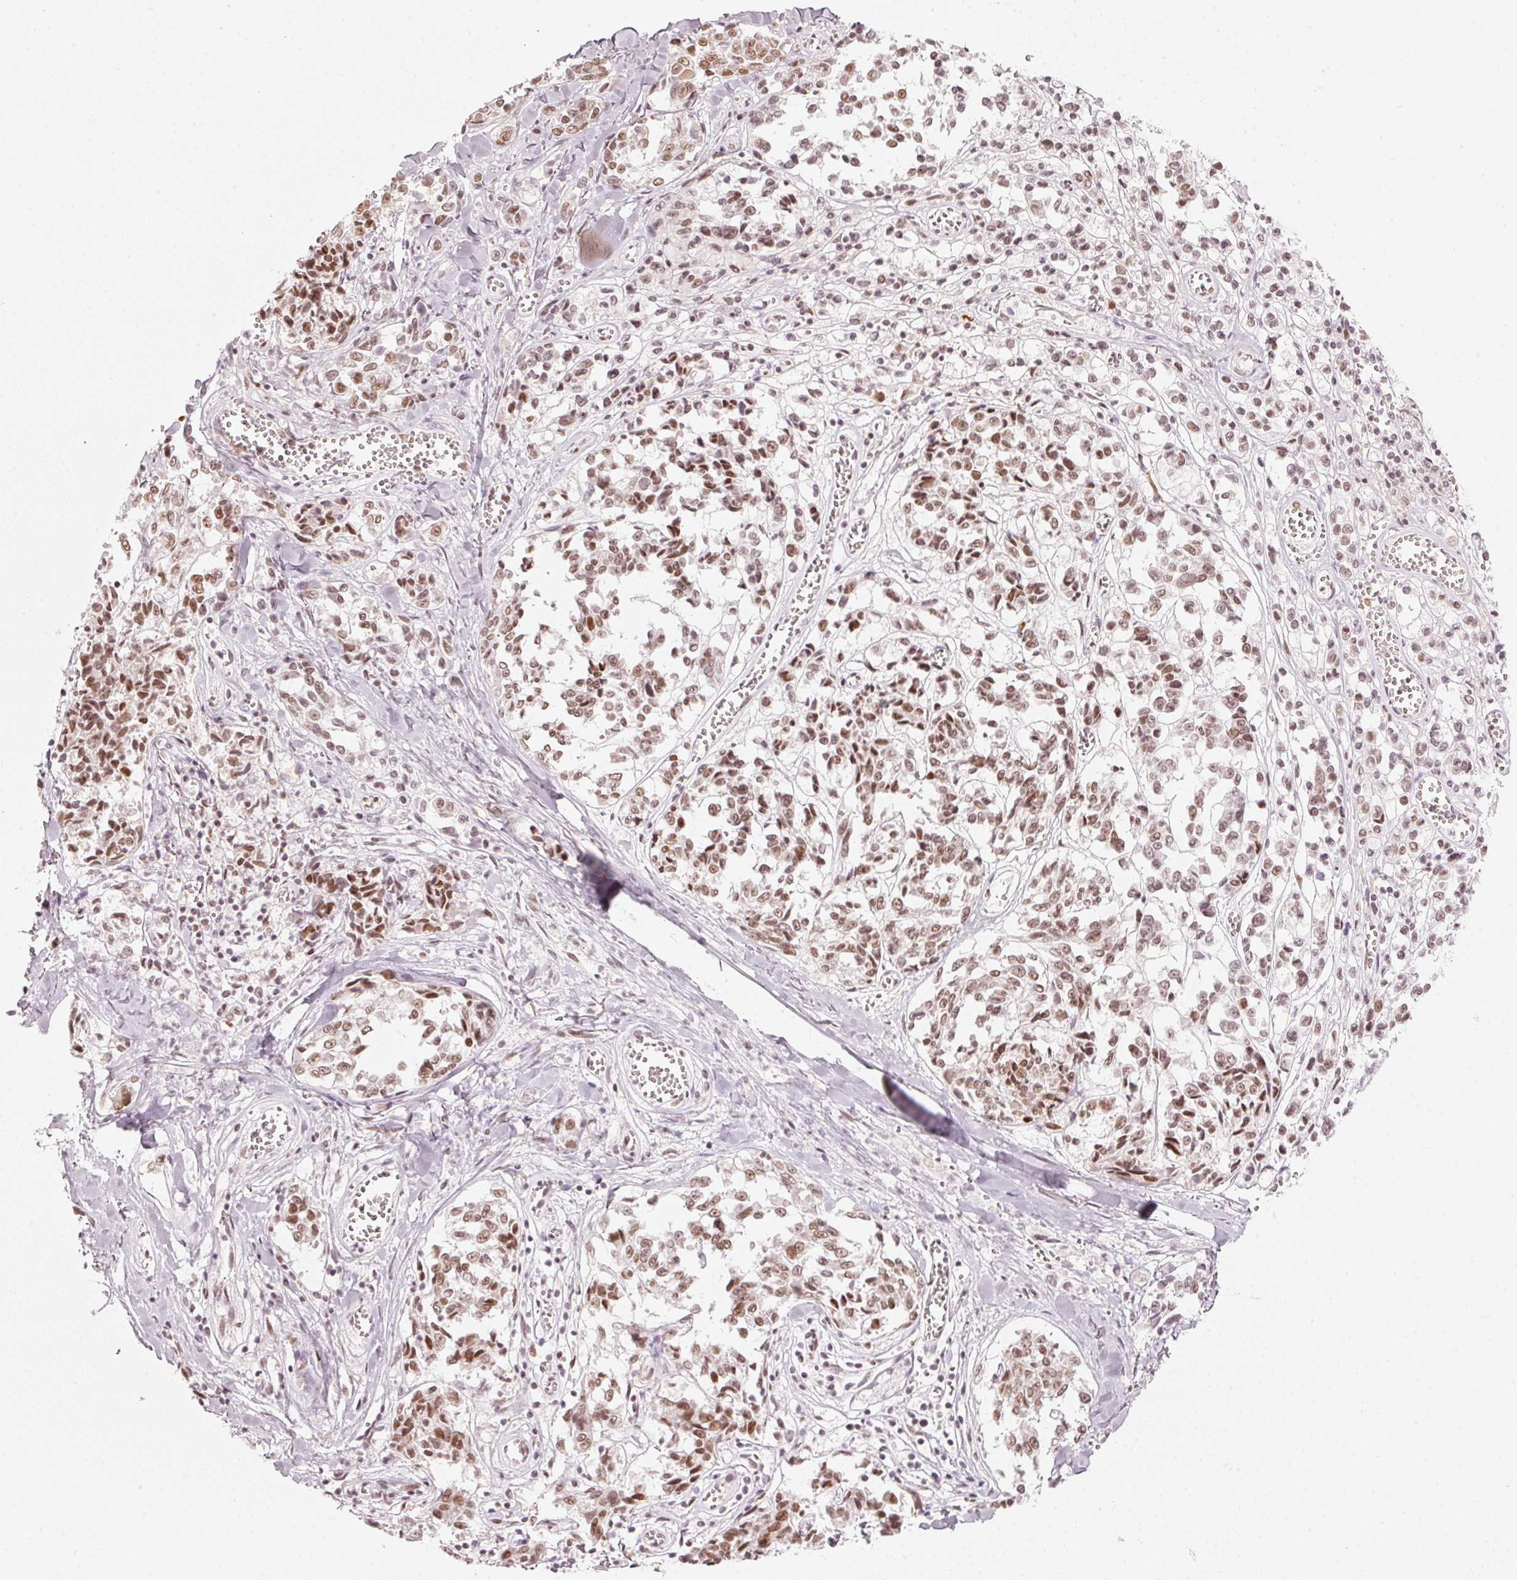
{"staining": {"intensity": "moderate", "quantity": ">75%", "location": "nuclear"}, "tissue": "melanoma", "cell_type": "Tumor cells", "image_type": "cancer", "snomed": [{"axis": "morphology", "description": "Malignant melanoma, NOS"}, {"axis": "topography", "description": "Skin"}], "caption": "Moderate nuclear staining is seen in about >75% of tumor cells in melanoma. (DAB IHC, brown staining for protein, blue staining for nuclei).", "gene": "PPP1R10", "patient": {"sex": "female", "age": 64}}